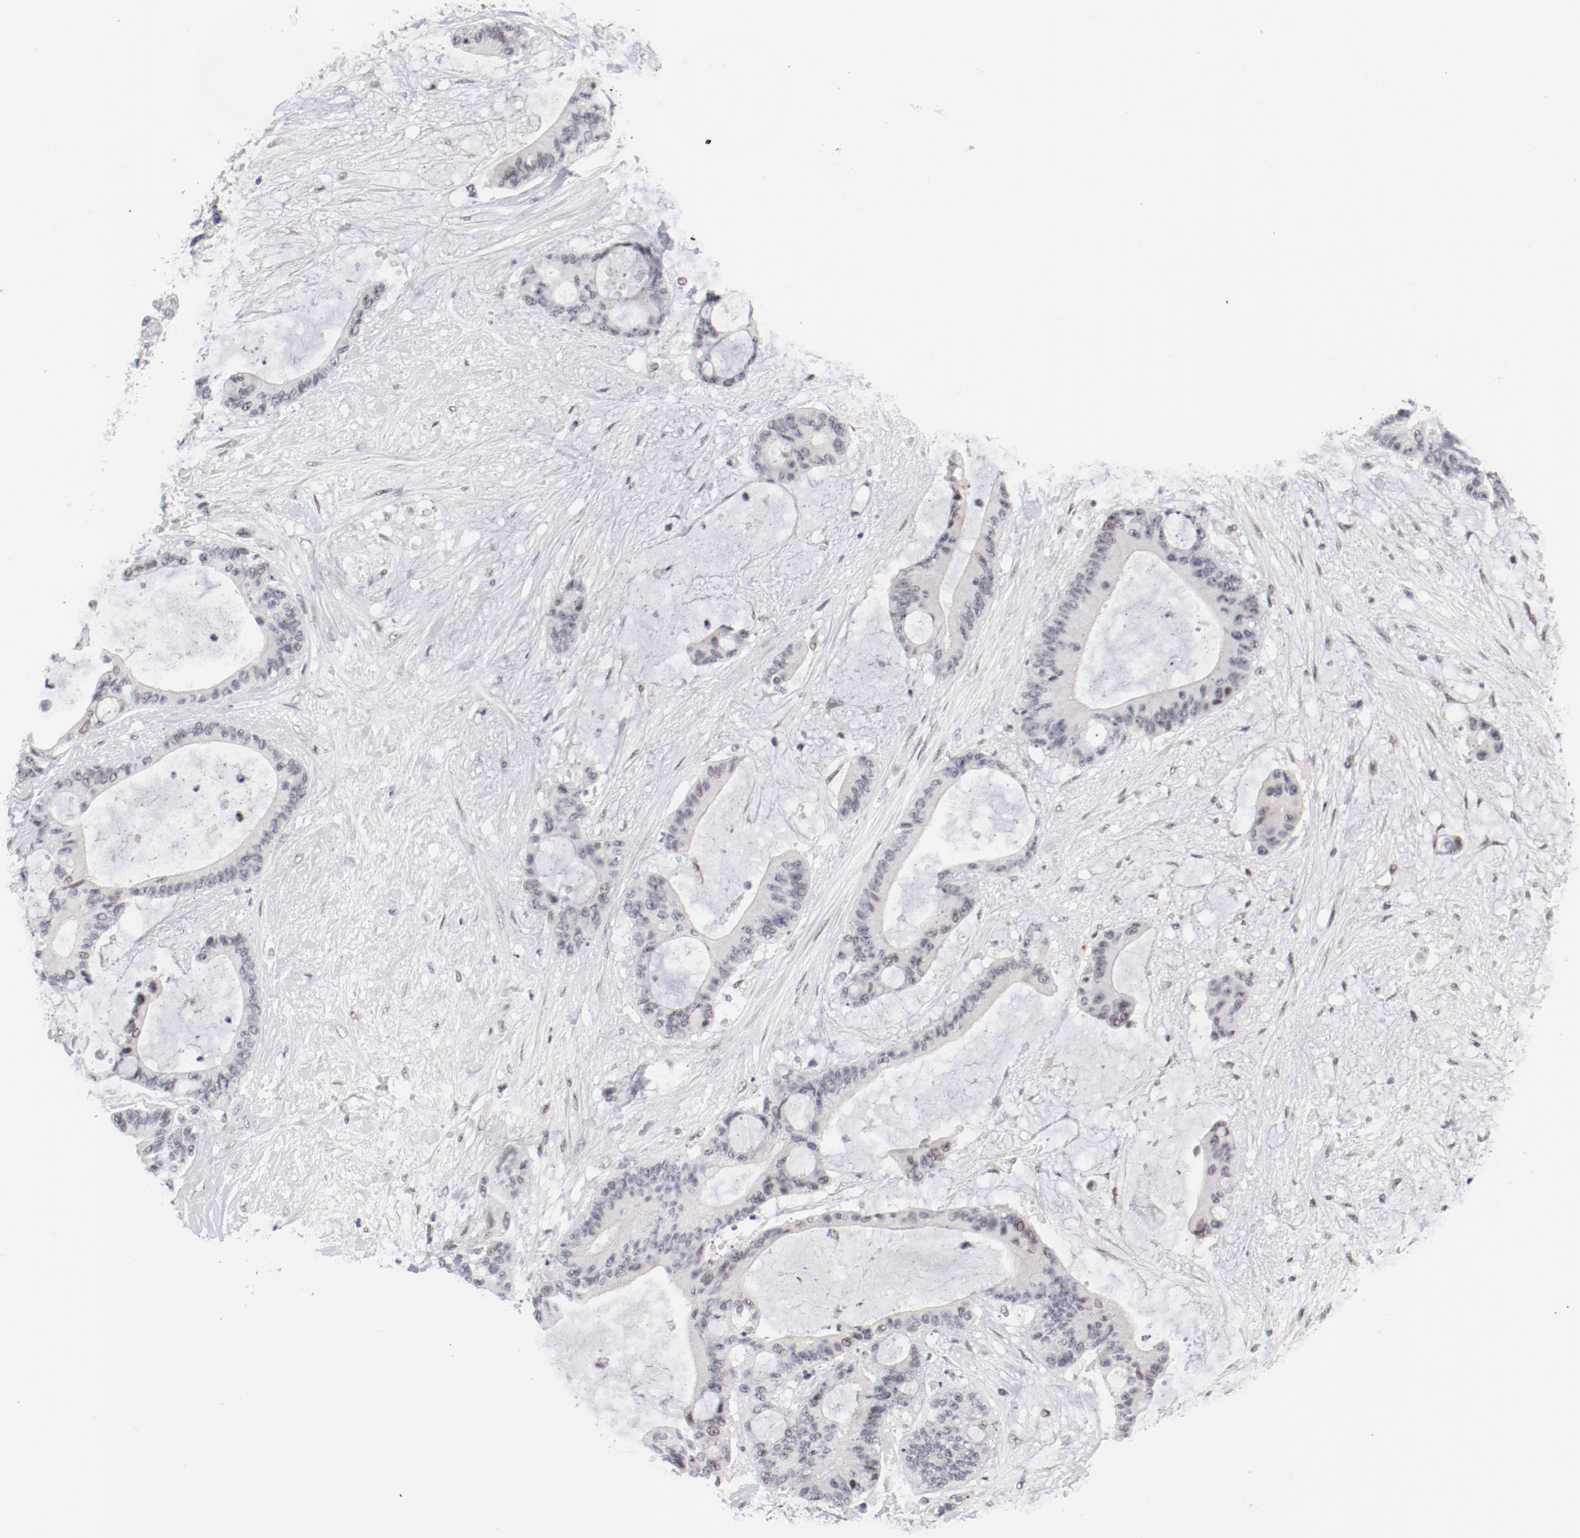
{"staining": {"intensity": "negative", "quantity": "none", "location": "none"}, "tissue": "liver cancer", "cell_type": "Tumor cells", "image_type": "cancer", "snomed": [{"axis": "morphology", "description": "Cholangiocarcinoma"}, {"axis": "topography", "description": "Liver"}], "caption": "Protein analysis of liver cholangiocarcinoma shows no significant staining in tumor cells.", "gene": "FSCB", "patient": {"sex": "female", "age": 73}}